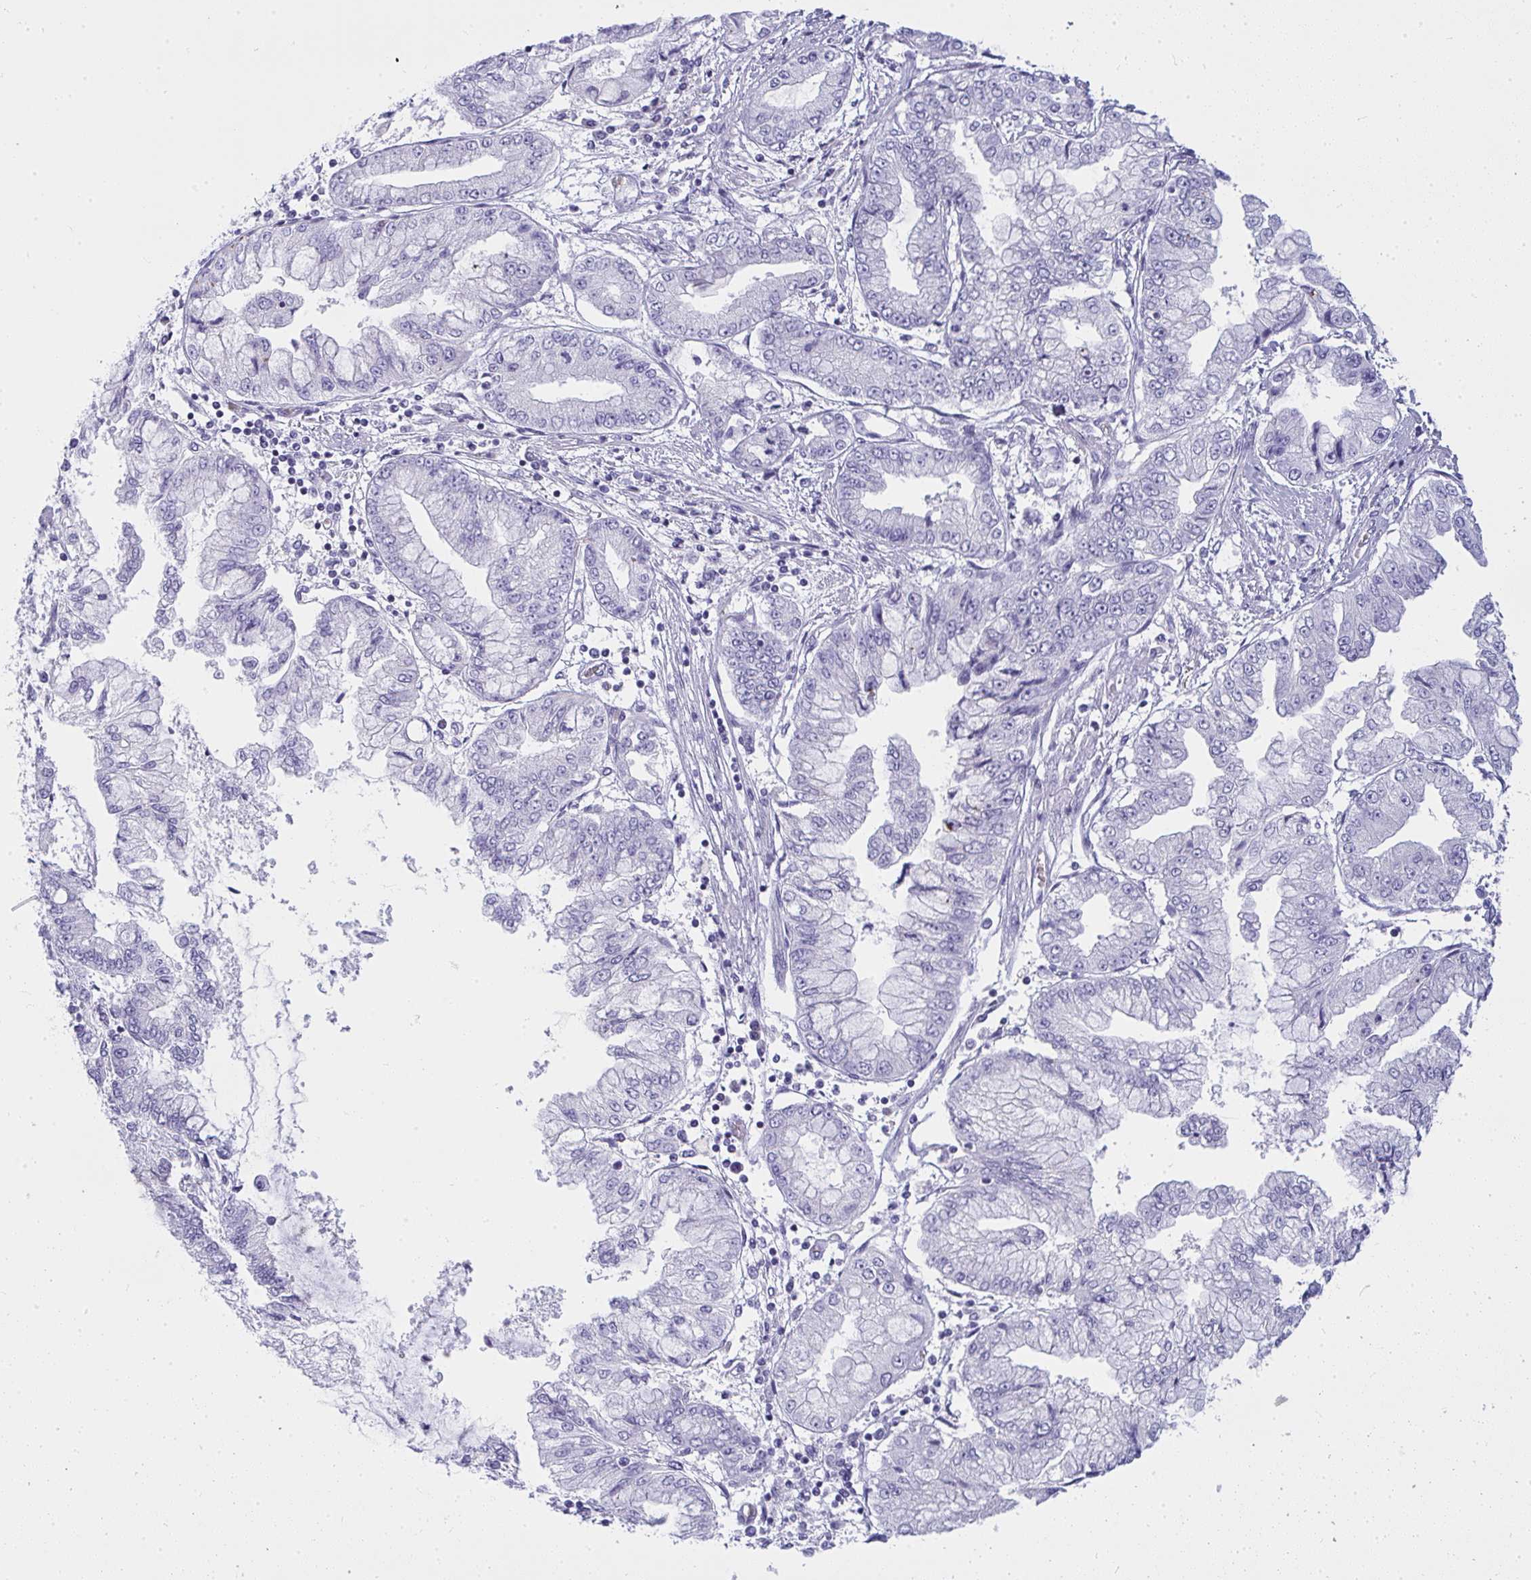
{"staining": {"intensity": "negative", "quantity": "none", "location": "none"}, "tissue": "stomach cancer", "cell_type": "Tumor cells", "image_type": "cancer", "snomed": [{"axis": "morphology", "description": "Adenocarcinoma, NOS"}, {"axis": "topography", "description": "Stomach, upper"}], "caption": "DAB (3,3'-diaminobenzidine) immunohistochemical staining of human stomach adenocarcinoma shows no significant positivity in tumor cells. The staining is performed using DAB (3,3'-diaminobenzidine) brown chromogen with nuclei counter-stained in using hematoxylin.", "gene": "ZNF182", "patient": {"sex": "female", "age": 74}}